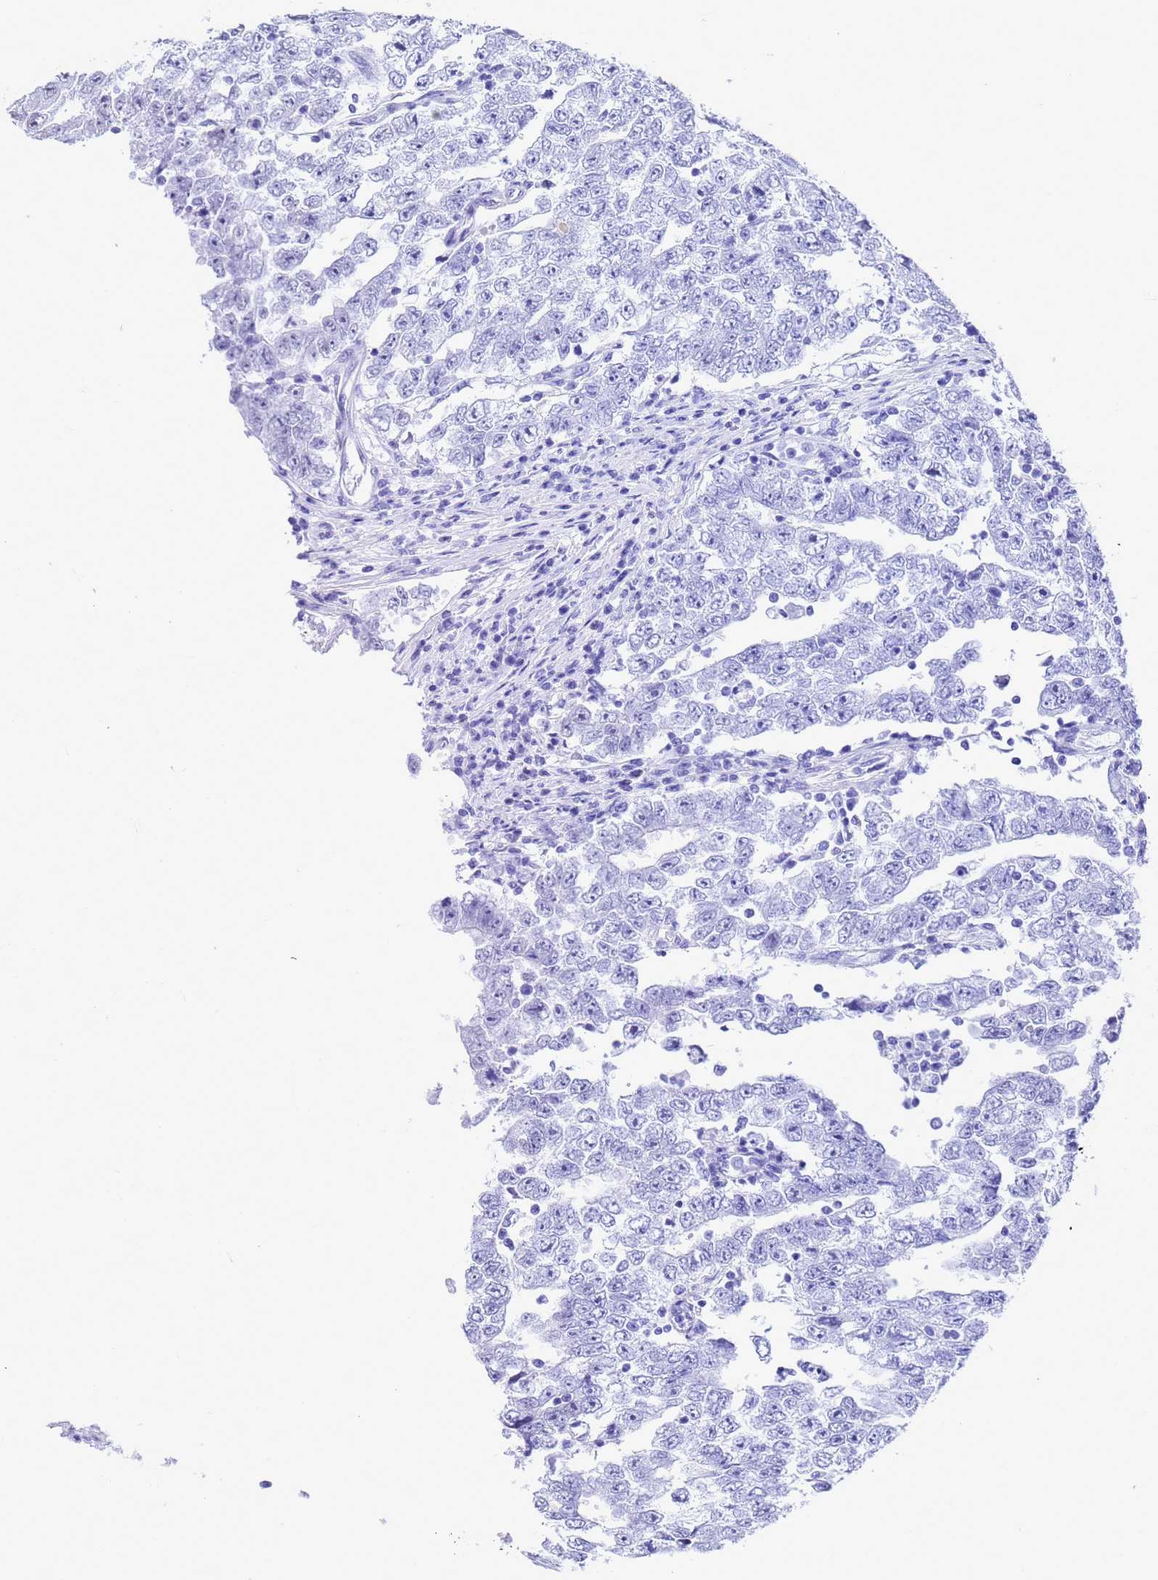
{"staining": {"intensity": "negative", "quantity": "none", "location": "none"}, "tissue": "testis cancer", "cell_type": "Tumor cells", "image_type": "cancer", "snomed": [{"axis": "morphology", "description": "Carcinoma, Embryonal, NOS"}, {"axis": "topography", "description": "Testis"}], "caption": "Tumor cells show no significant protein expression in testis cancer (embryonal carcinoma). (IHC, brightfield microscopy, high magnification).", "gene": "SART3", "patient": {"sex": "male", "age": 25}}